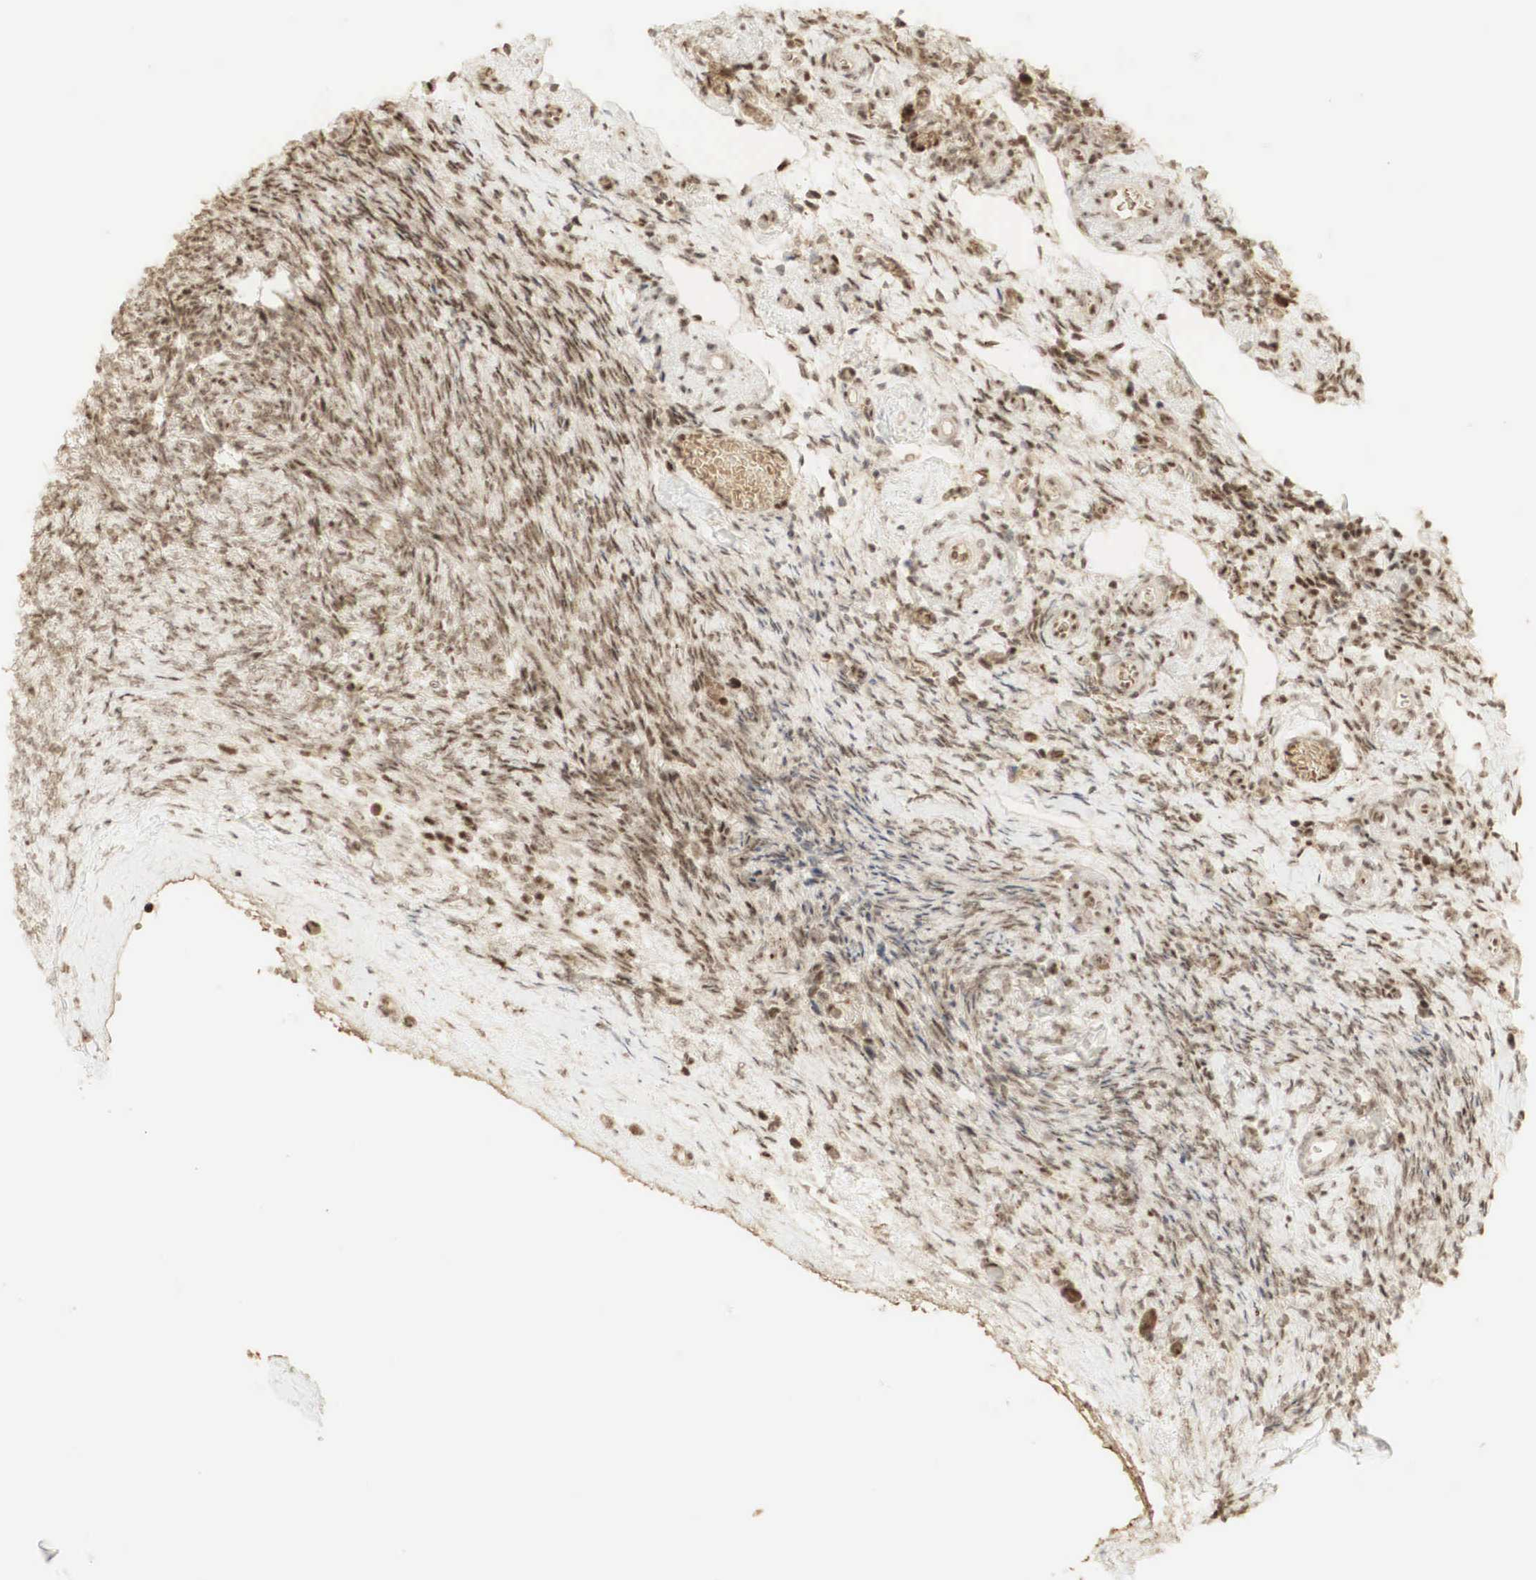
{"staining": {"intensity": "moderate", "quantity": "25%-75%", "location": "cytoplasmic/membranous,nuclear"}, "tissue": "ovary", "cell_type": "Ovarian stroma cells", "image_type": "normal", "snomed": [{"axis": "morphology", "description": "Normal tissue, NOS"}, {"axis": "topography", "description": "Ovary"}], "caption": "A medium amount of moderate cytoplasmic/membranous,nuclear expression is identified in about 25%-75% of ovarian stroma cells in benign ovary. (DAB (3,3'-diaminobenzidine) = brown stain, brightfield microscopy at high magnification).", "gene": "RNF113A", "patient": {"sex": "female", "age": 78}}